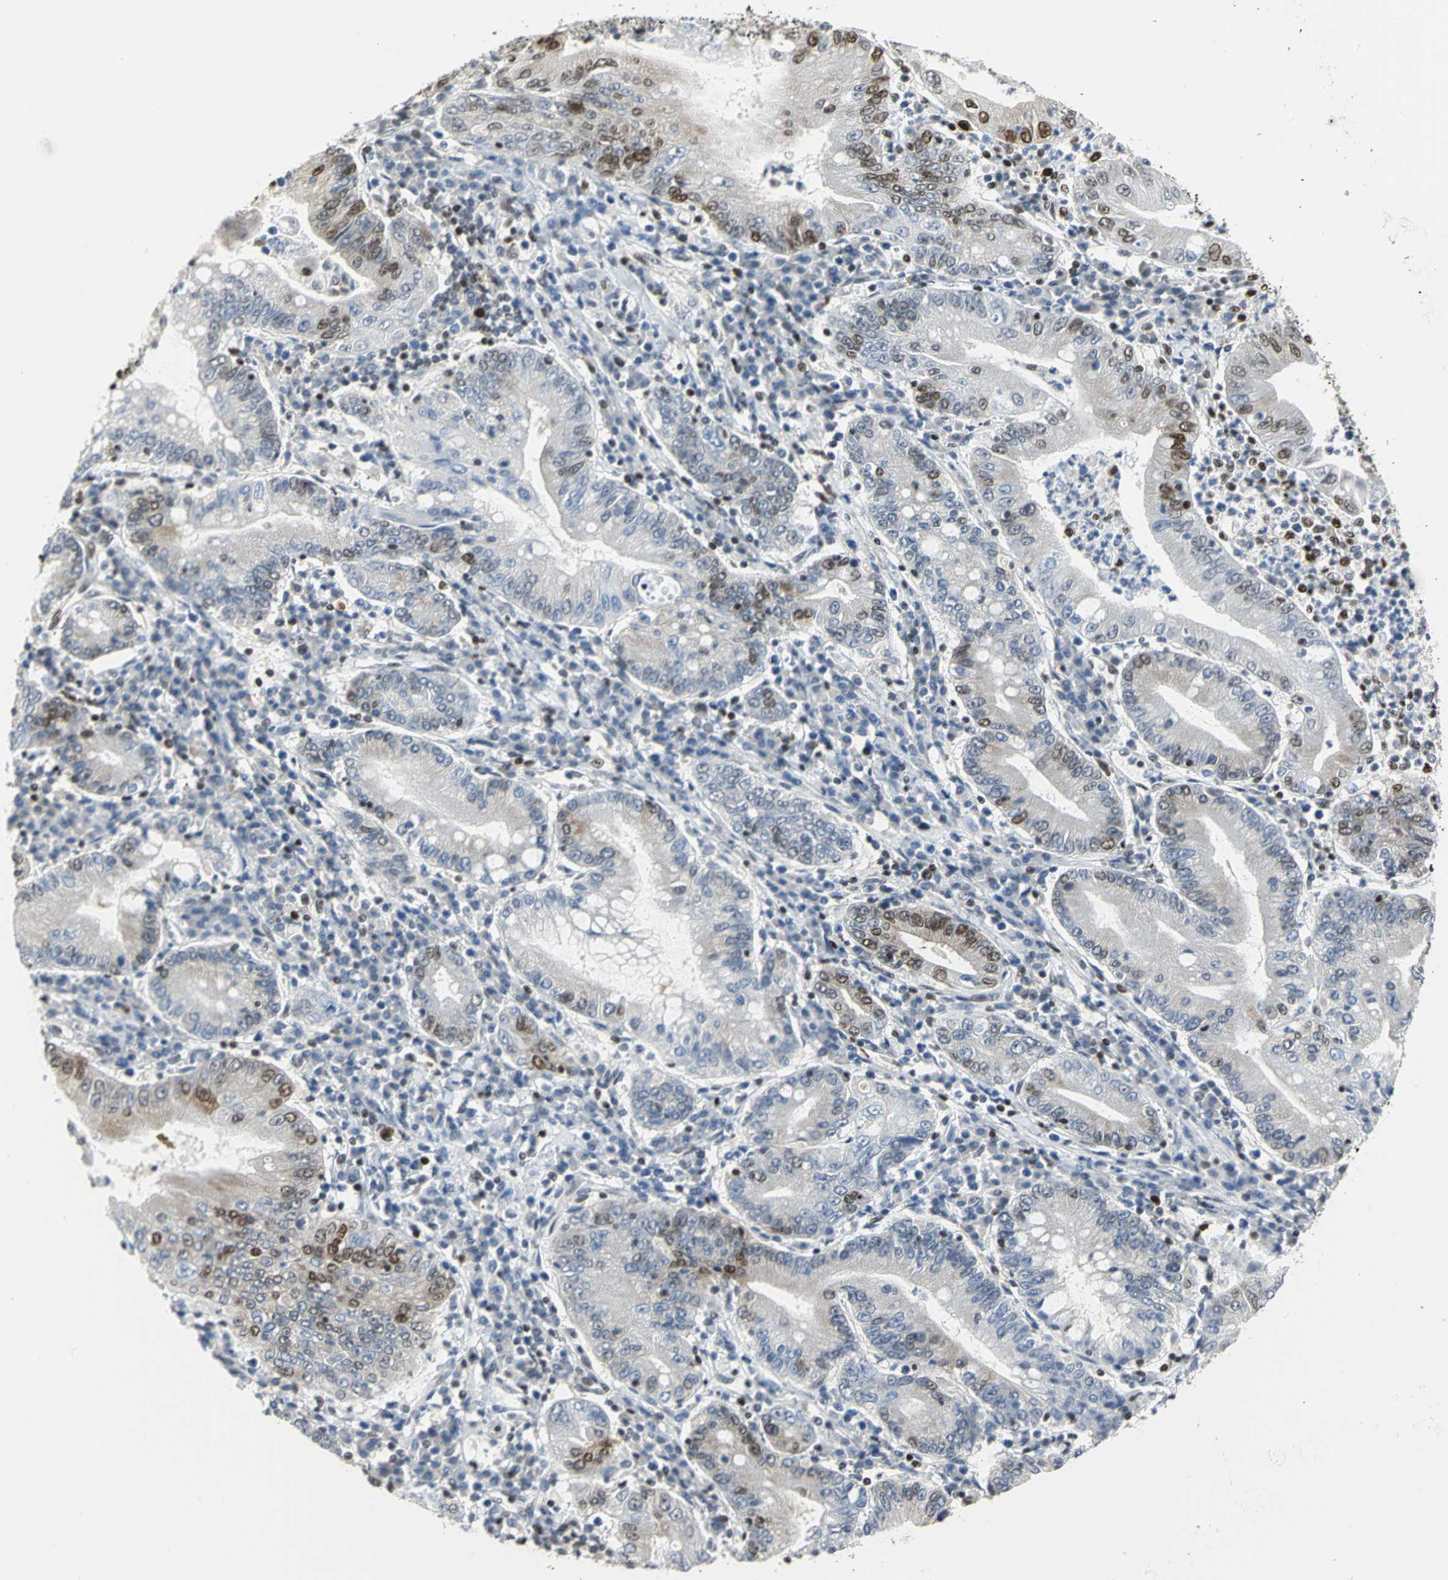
{"staining": {"intensity": "strong", "quantity": "25%-75%", "location": "nuclear"}, "tissue": "stomach cancer", "cell_type": "Tumor cells", "image_type": "cancer", "snomed": [{"axis": "morphology", "description": "Normal tissue, NOS"}, {"axis": "morphology", "description": "Adenocarcinoma, NOS"}, {"axis": "topography", "description": "Esophagus"}, {"axis": "topography", "description": "Stomach, upper"}, {"axis": "topography", "description": "Peripheral nerve tissue"}], "caption": "An immunohistochemistry image of neoplastic tissue is shown. Protein staining in brown labels strong nuclear positivity in adenocarcinoma (stomach) within tumor cells.", "gene": "HNRNPD", "patient": {"sex": "male", "age": 62}}